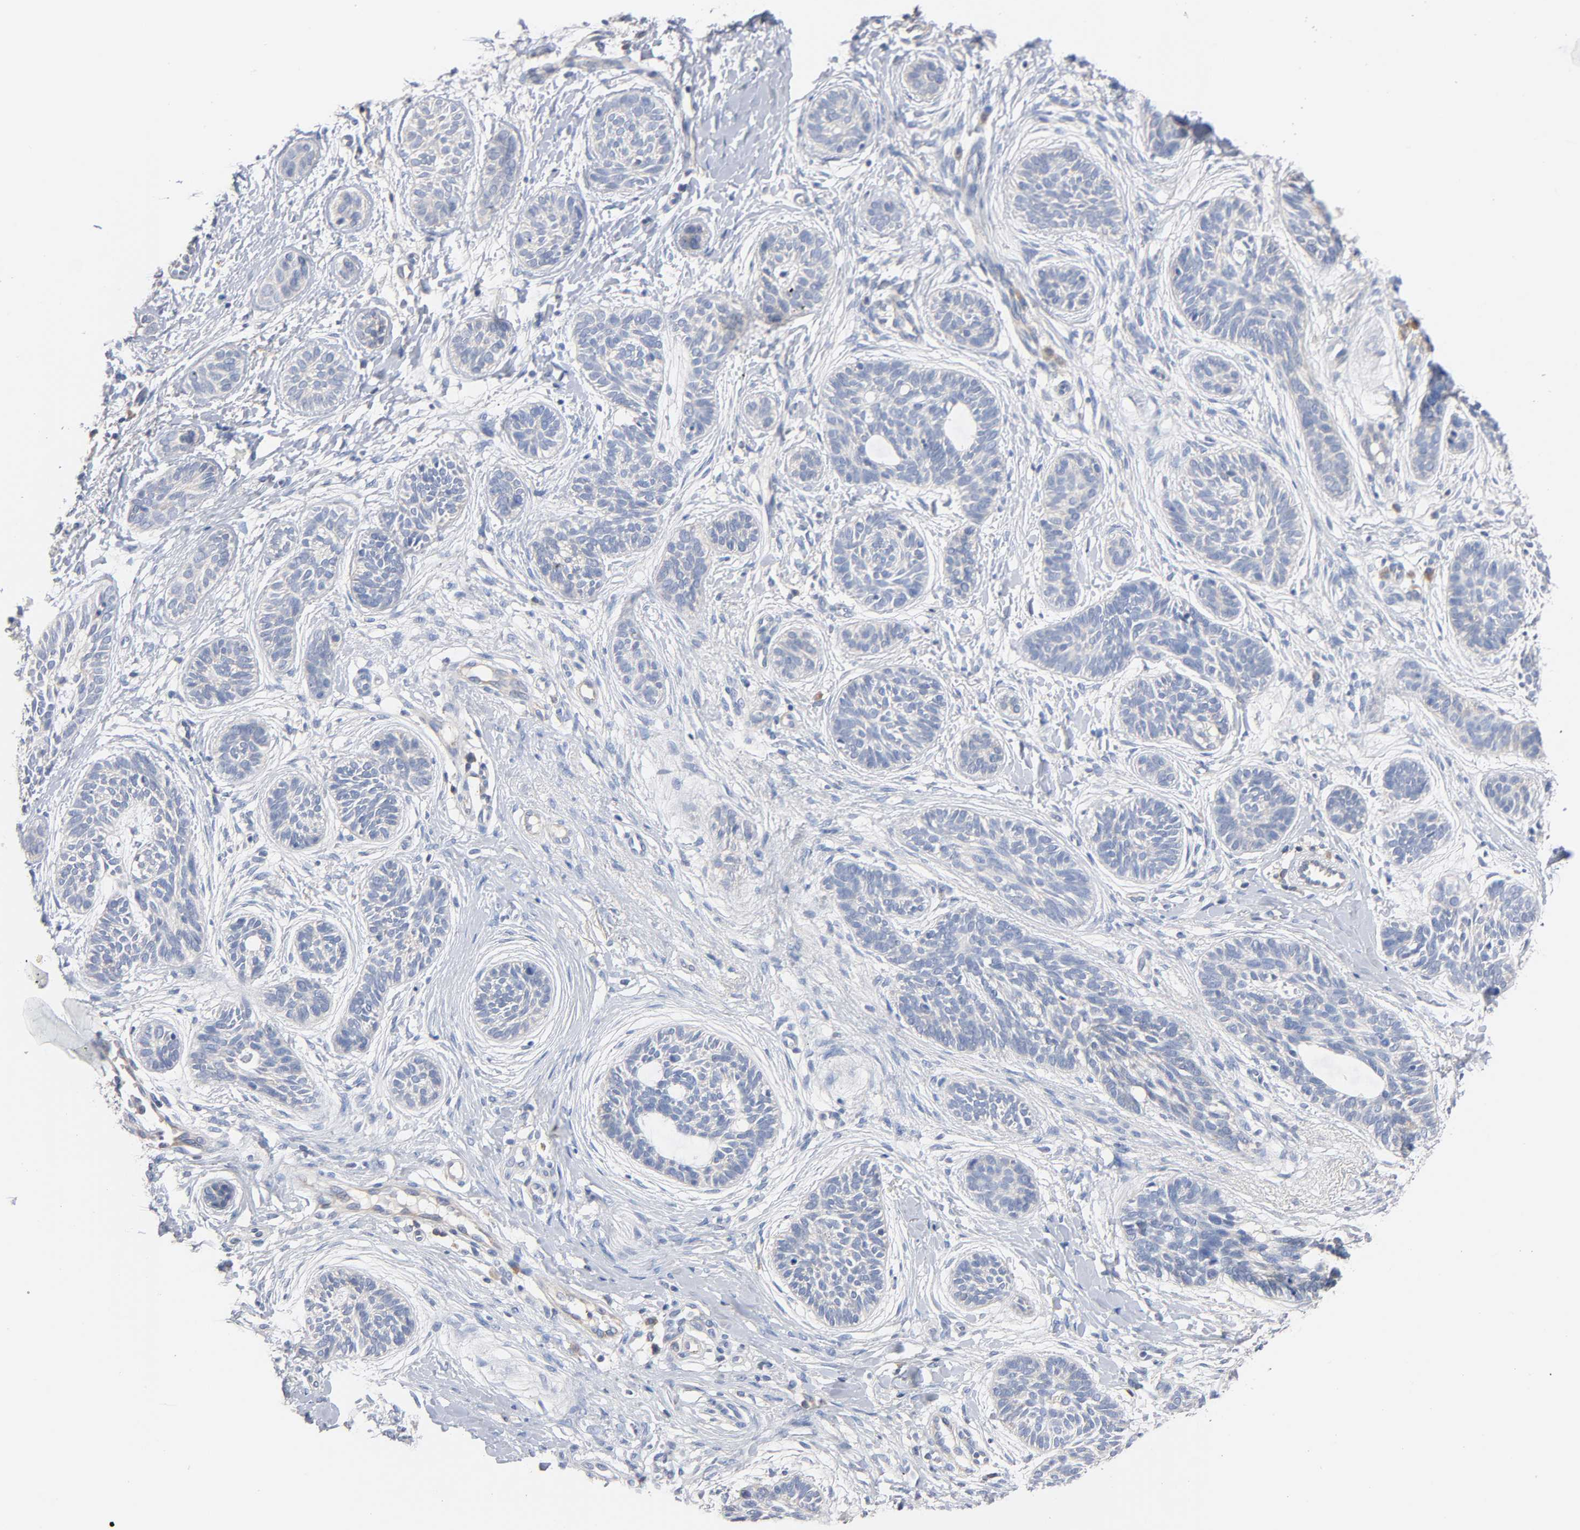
{"staining": {"intensity": "negative", "quantity": "none", "location": "none"}, "tissue": "skin cancer", "cell_type": "Tumor cells", "image_type": "cancer", "snomed": [{"axis": "morphology", "description": "Normal tissue, NOS"}, {"axis": "morphology", "description": "Basal cell carcinoma"}, {"axis": "topography", "description": "Skin"}], "caption": "Protein analysis of skin cancer (basal cell carcinoma) exhibits no significant staining in tumor cells. (DAB (3,3'-diaminobenzidine) IHC with hematoxylin counter stain).", "gene": "MALT1", "patient": {"sex": "male", "age": 63}}